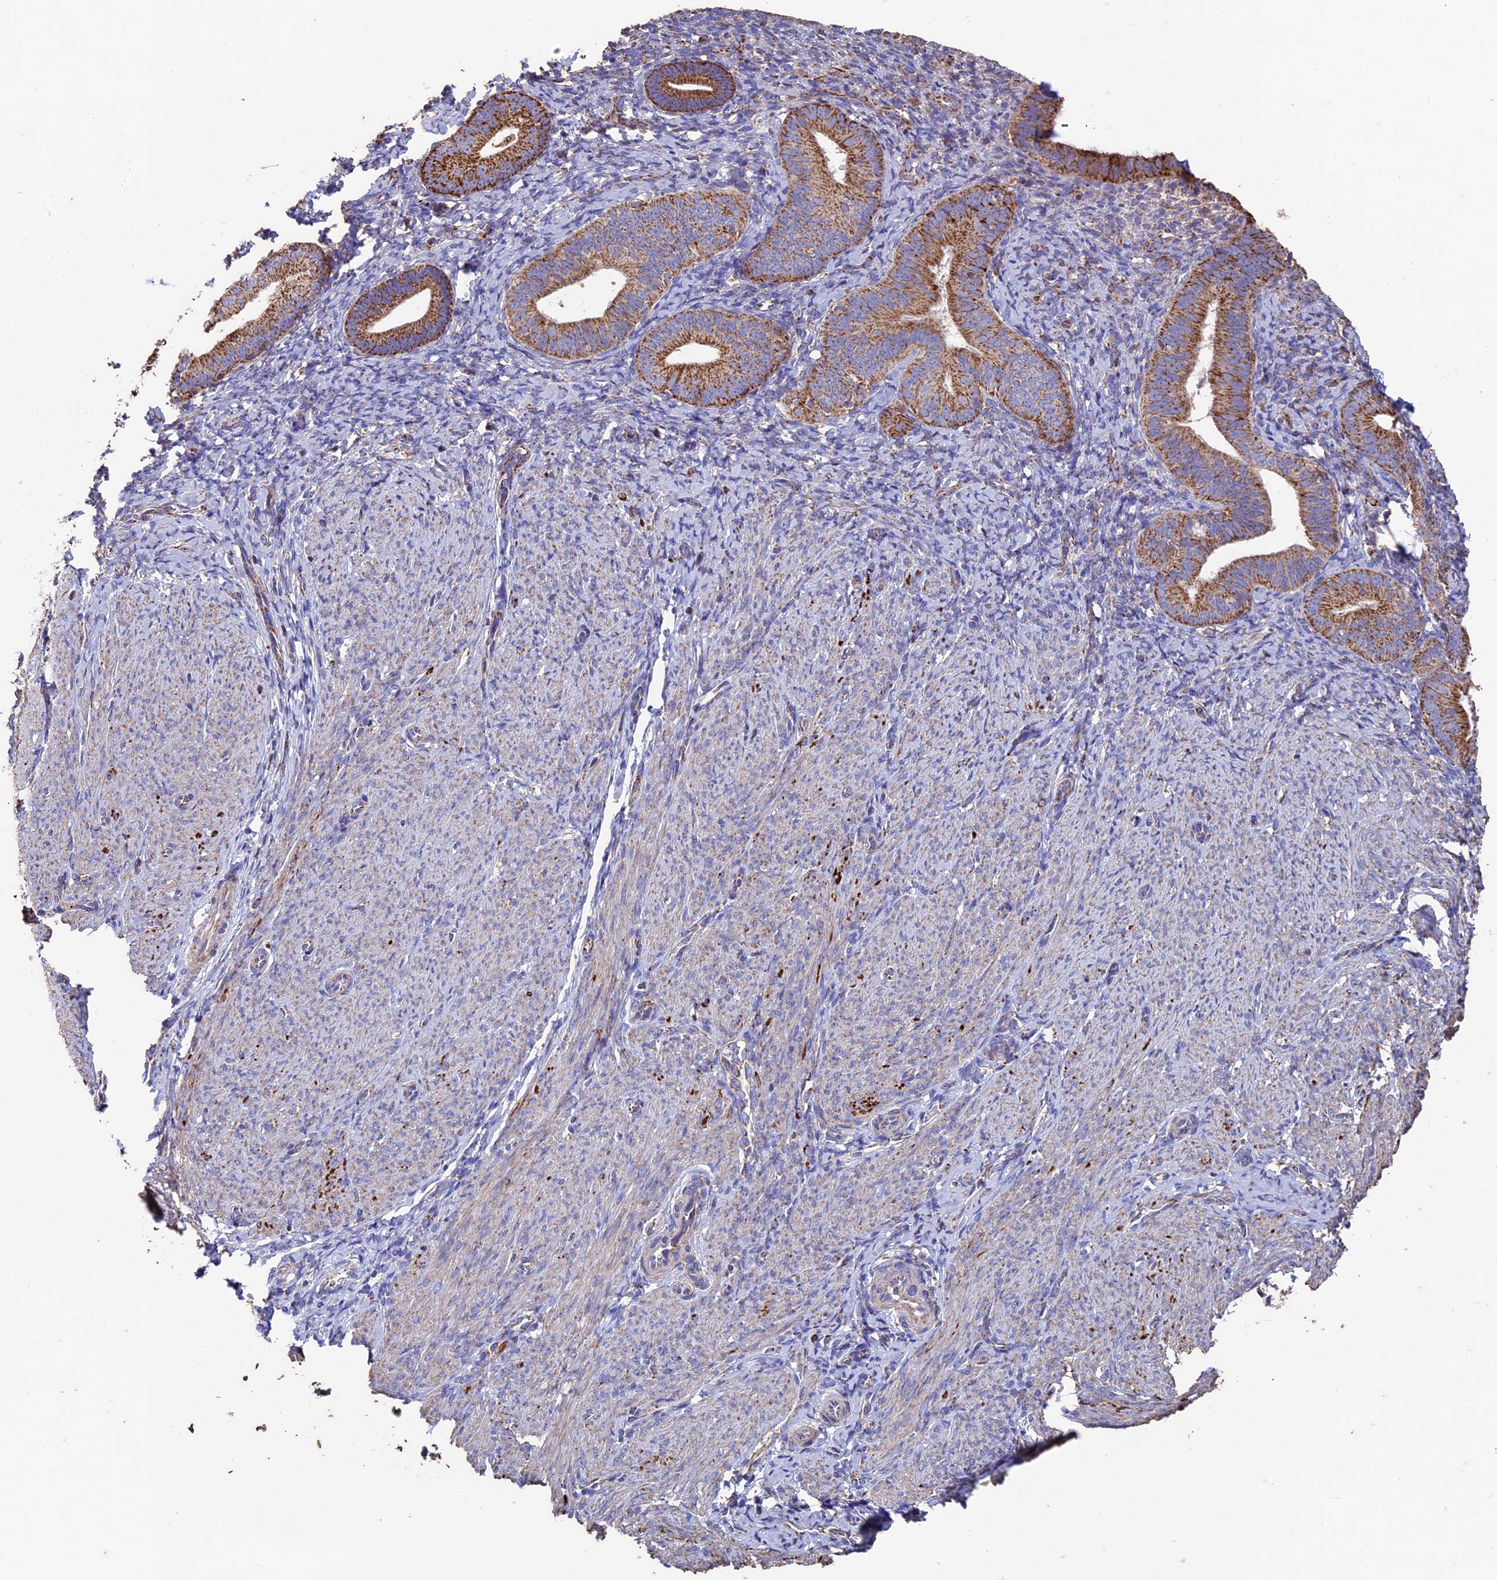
{"staining": {"intensity": "moderate", "quantity": ">75%", "location": "cytoplasmic/membranous"}, "tissue": "endometrium", "cell_type": "Cells in endometrial stroma", "image_type": "normal", "snomed": [{"axis": "morphology", "description": "Normal tissue, NOS"}, {"axis": "topography", "description": "Endometrium"}], "caption": "The immunohistochemical stain highlights moderate cytoplasmic/membranous staining in cells in endometrial stroma of unremarkable endometrium. (Brightfield microscopy of DAB IHC at high magnification).", "gene": "ADAT1", "patient": {"sex": "female", "age": 65}}